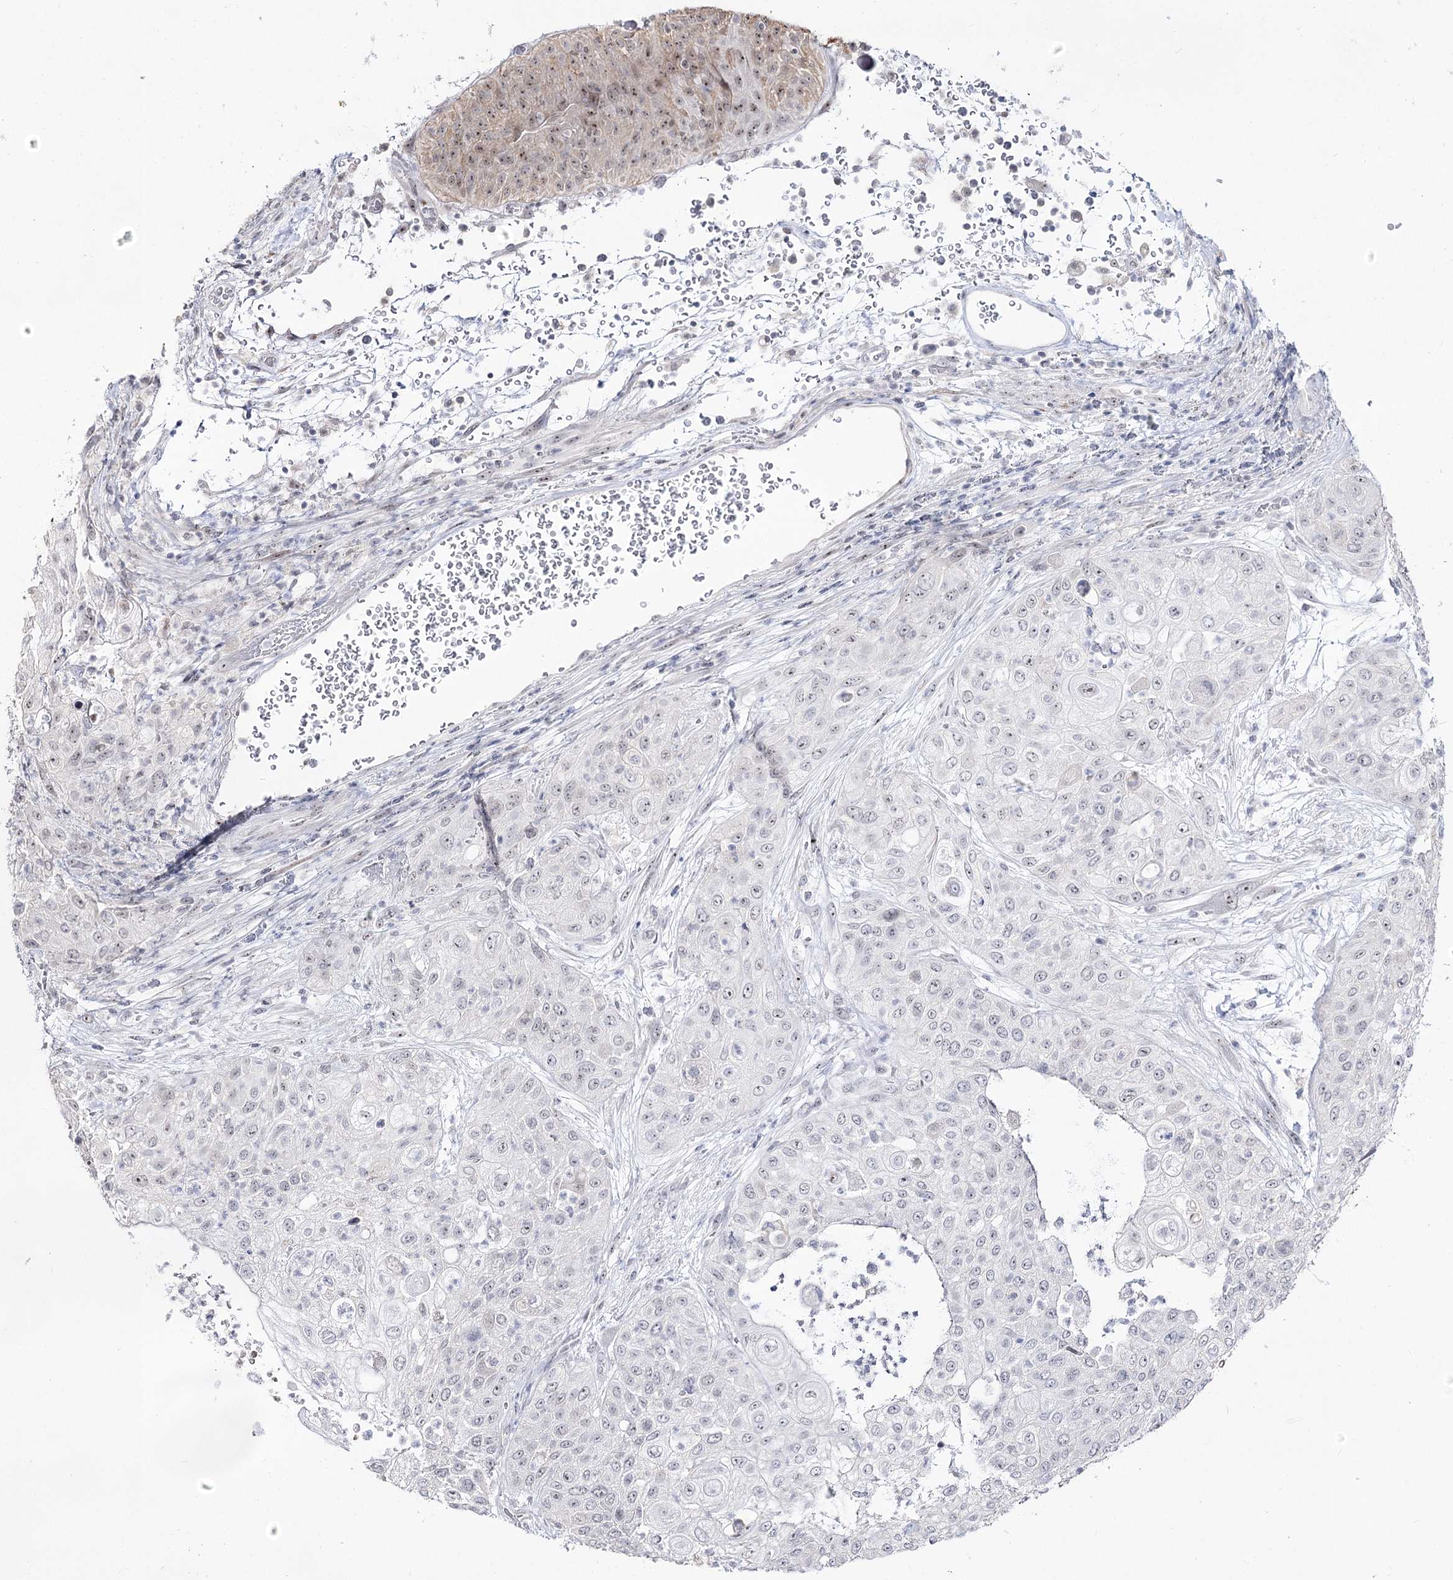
{"staining": {"intensity": "negative", "quantity": "none", "location": "none"}, "tissue": "urothelial cancer", "cell_type": "Tumor cells", "image_type": "cancer", "snomed": [{"axis": "morphology", "description": "Urothelial carcinoma, High grade"}, {"axis": "topography", "description": "Urinary bladder"}], "caption": "A high-resolution image shows immunohistochemistry staining of urothelial carcinoma (high-grade), which exhibits no significant positivity in tumor cells. (DAB immunohistochemistry, high magnification).", "gene": "DDX50", "patient": {"sex": "female", "age": 79}}